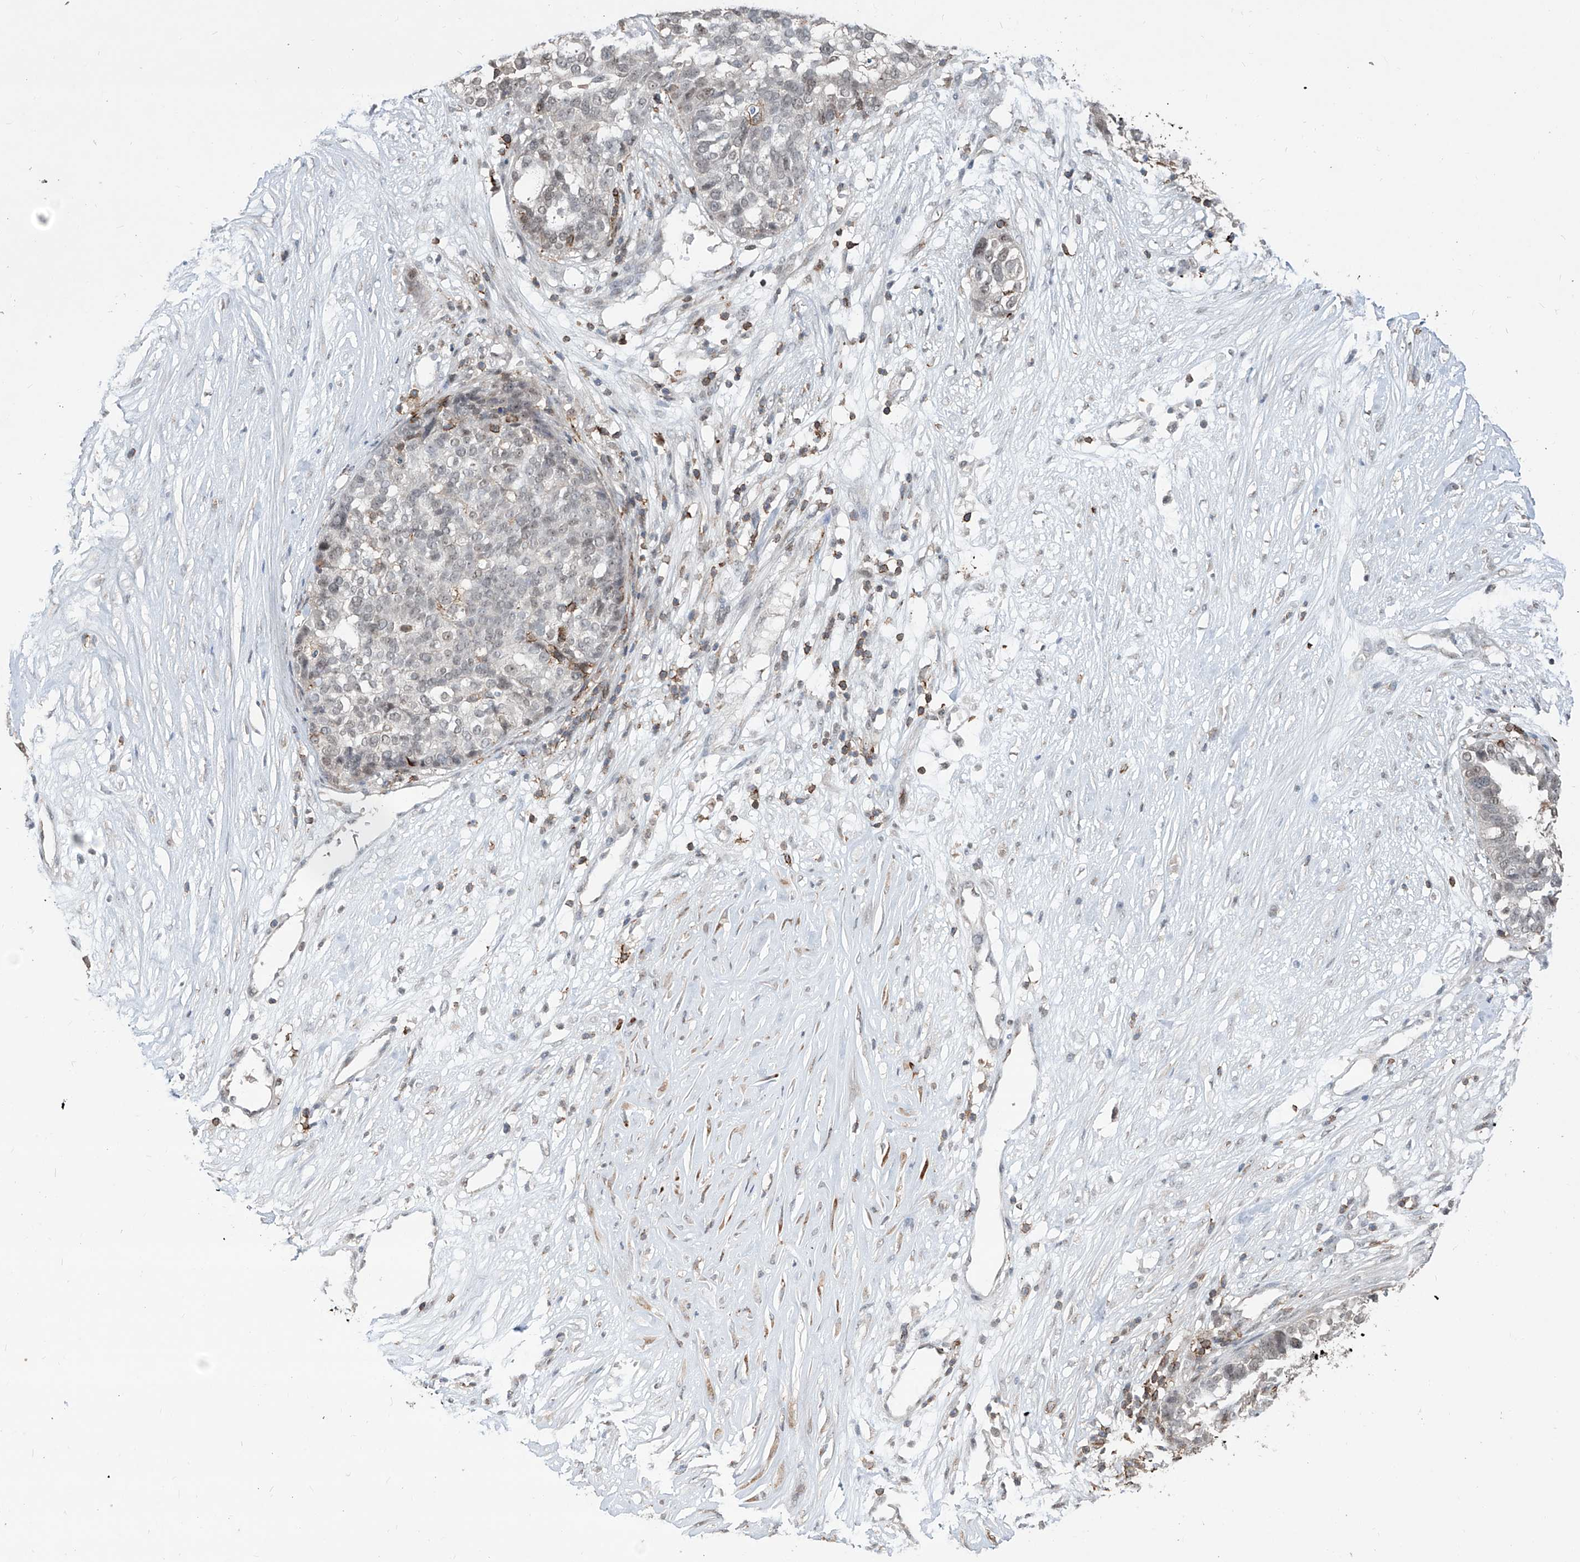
{"staining": {"intensity": "negative", "quantity": "none", "location": "none"}, "tissue": "ovarian cancer", "cell_type": "Tumor cells", "image_type": "cancer", "snomed": [{"axis": "morphology", "description": "Cystadenocarcinoma, serous, NOS"}, {"axis": "topography", "description": "Ovary"}], "caption": "This is an immunohistochemistry (IHC) photomicrograph of human ovarian cancer (serous cystadenocarcinoma). There is no staining in tumor cells.", "gene": "ZBTB48", "patient": {"sex": "female", "age": 59}}